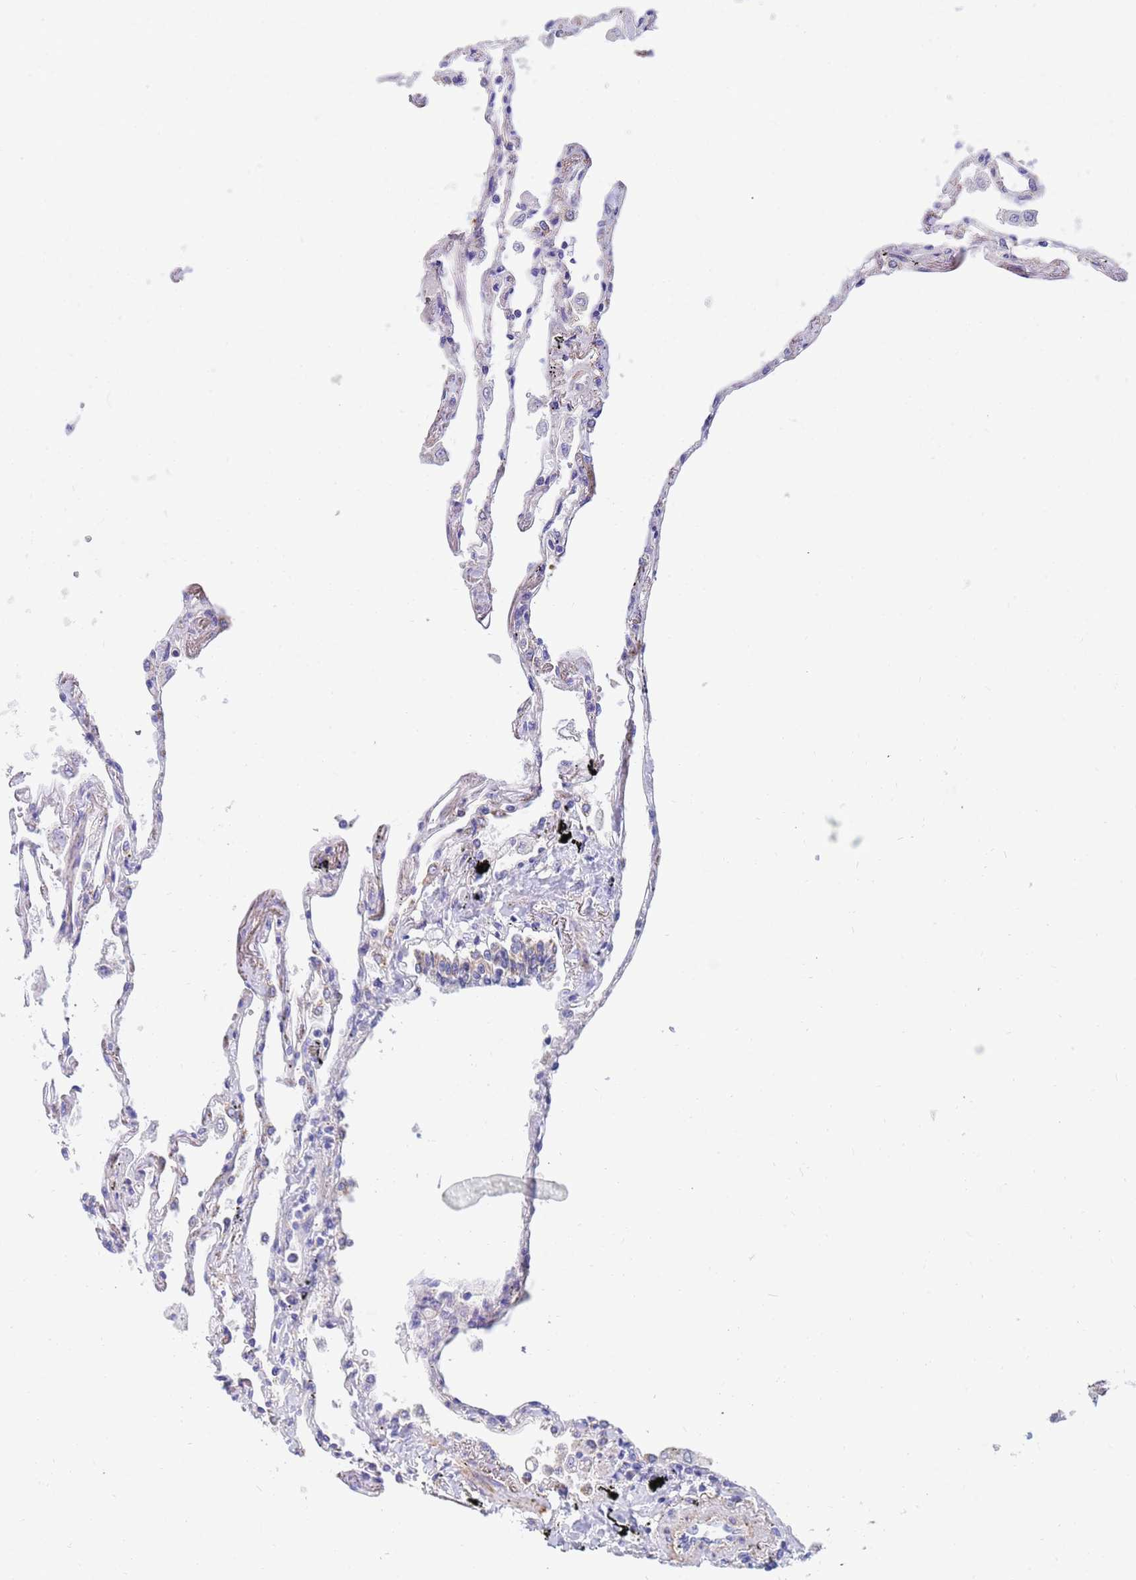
{"staining": {"intensity": "negative", "quantity": "none", "location": "none"}, "tissue": "lung", "cell_type": "Alveolar cells", "image_type": "normal", "snomed": [{"axis": "morphology", "description": "Normal tissue, NOS"}, {"axis": "topography", "description": "Lung"}], "caption": "Alveolar cells show no significant staining in normal lung. (IHC, brightfield microscopy, high magnification).", "gene": "SDR39U1", "patient": {"sex": "female", "age": 67}}